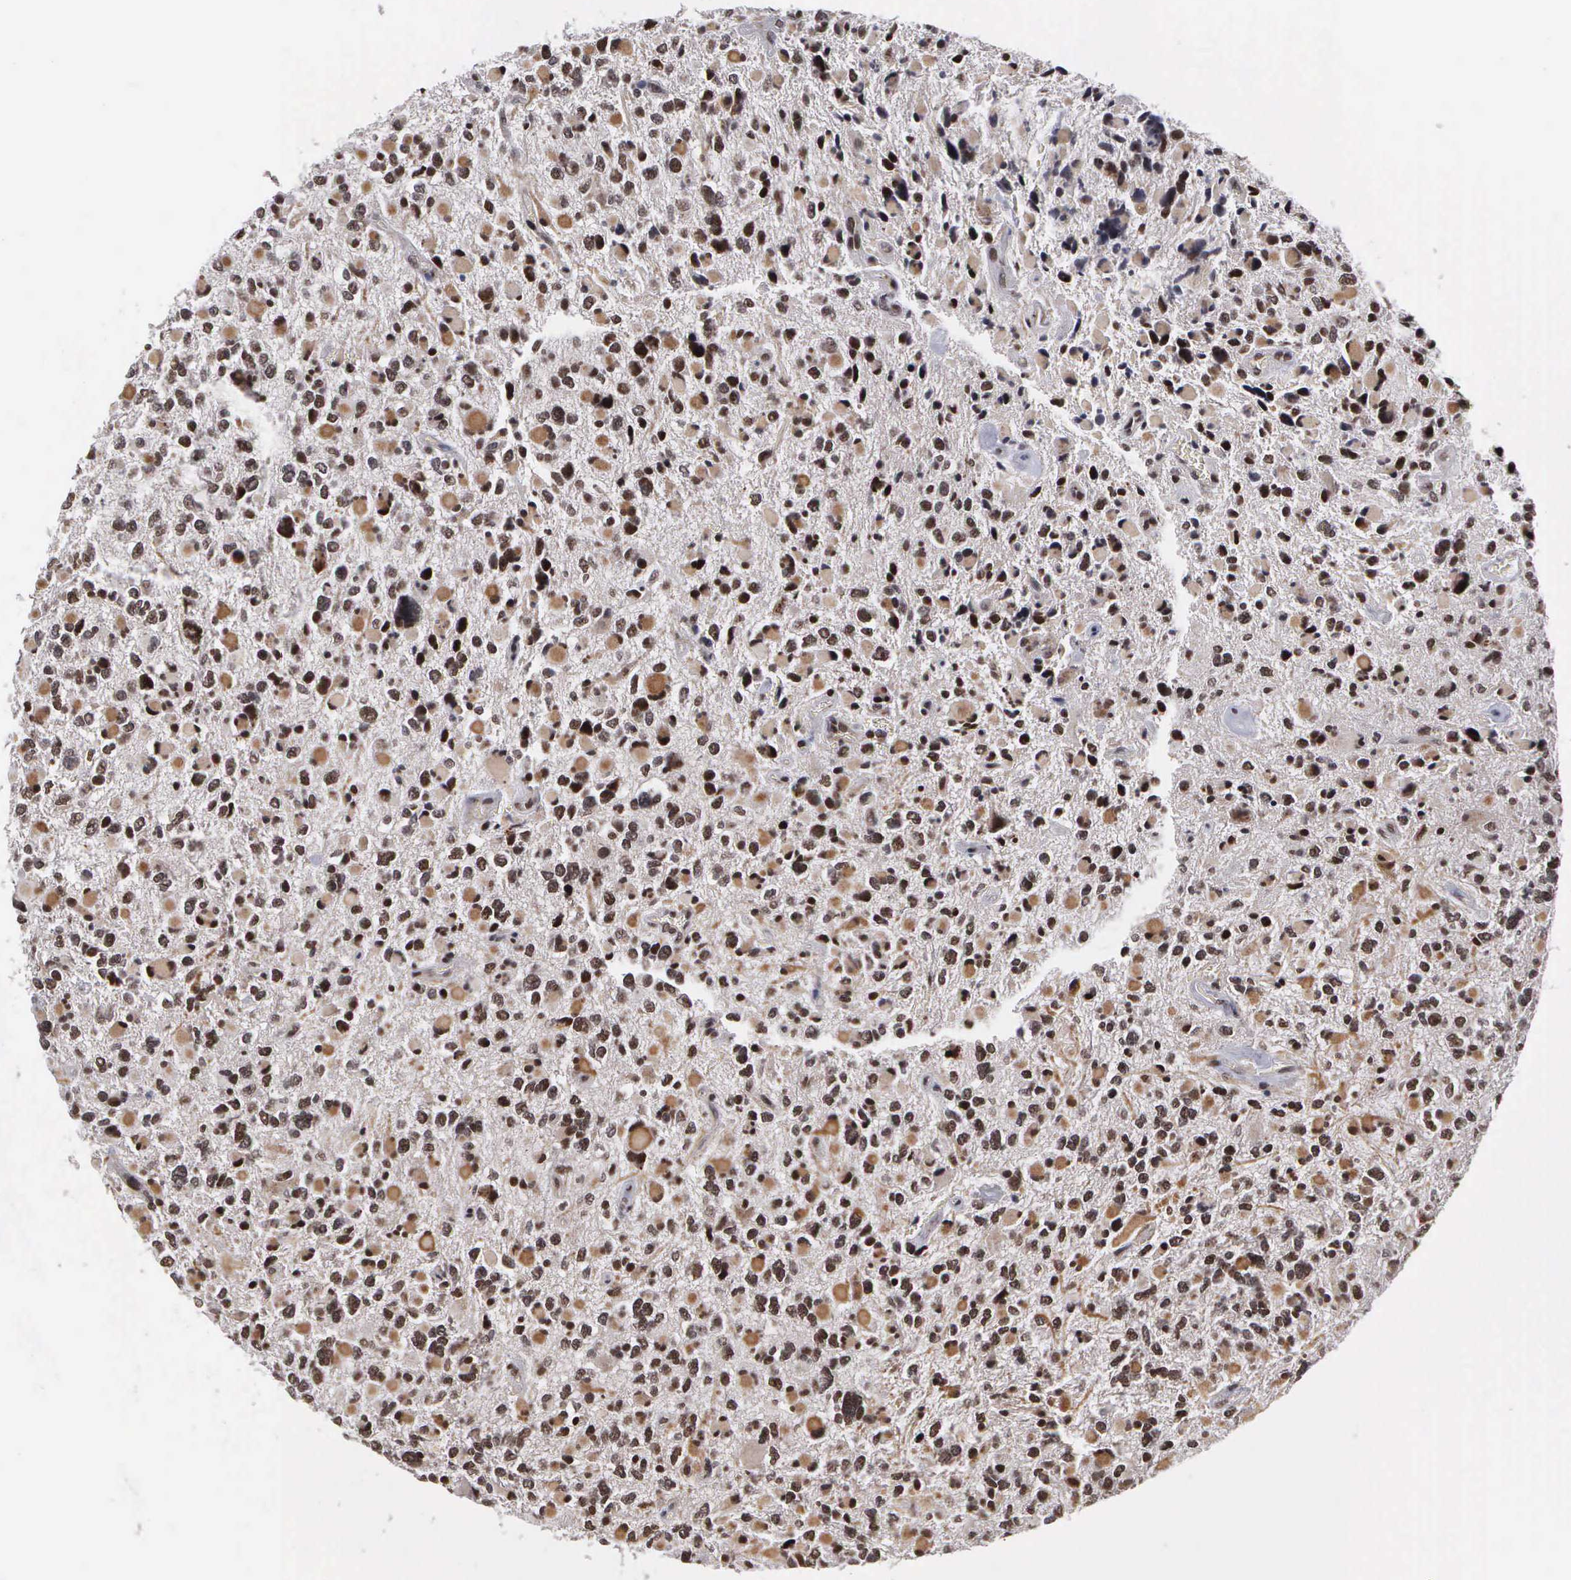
{"staining": {"intensity": "moderate", "quantity": ">75%", "location": "cytoplasmic/membranous,nuclear"}, "tissue": "glioma", "cell_type": "Tumor cells", "image_type": "cancer", "snomed": [{"axis": "morphology", "description": "Glioma, malignant, High grade"}, {"axis": "topography", "description": "Brain"}], "caption": "The micrograph reveals a brown stain indicating the presence of a protein in the cytoplasmic/membranous and nuclear of tumor cells in malignant high-grade glioma.", "gene": "GTF2A1", "patient": {"sex": "female", "age": 37}}